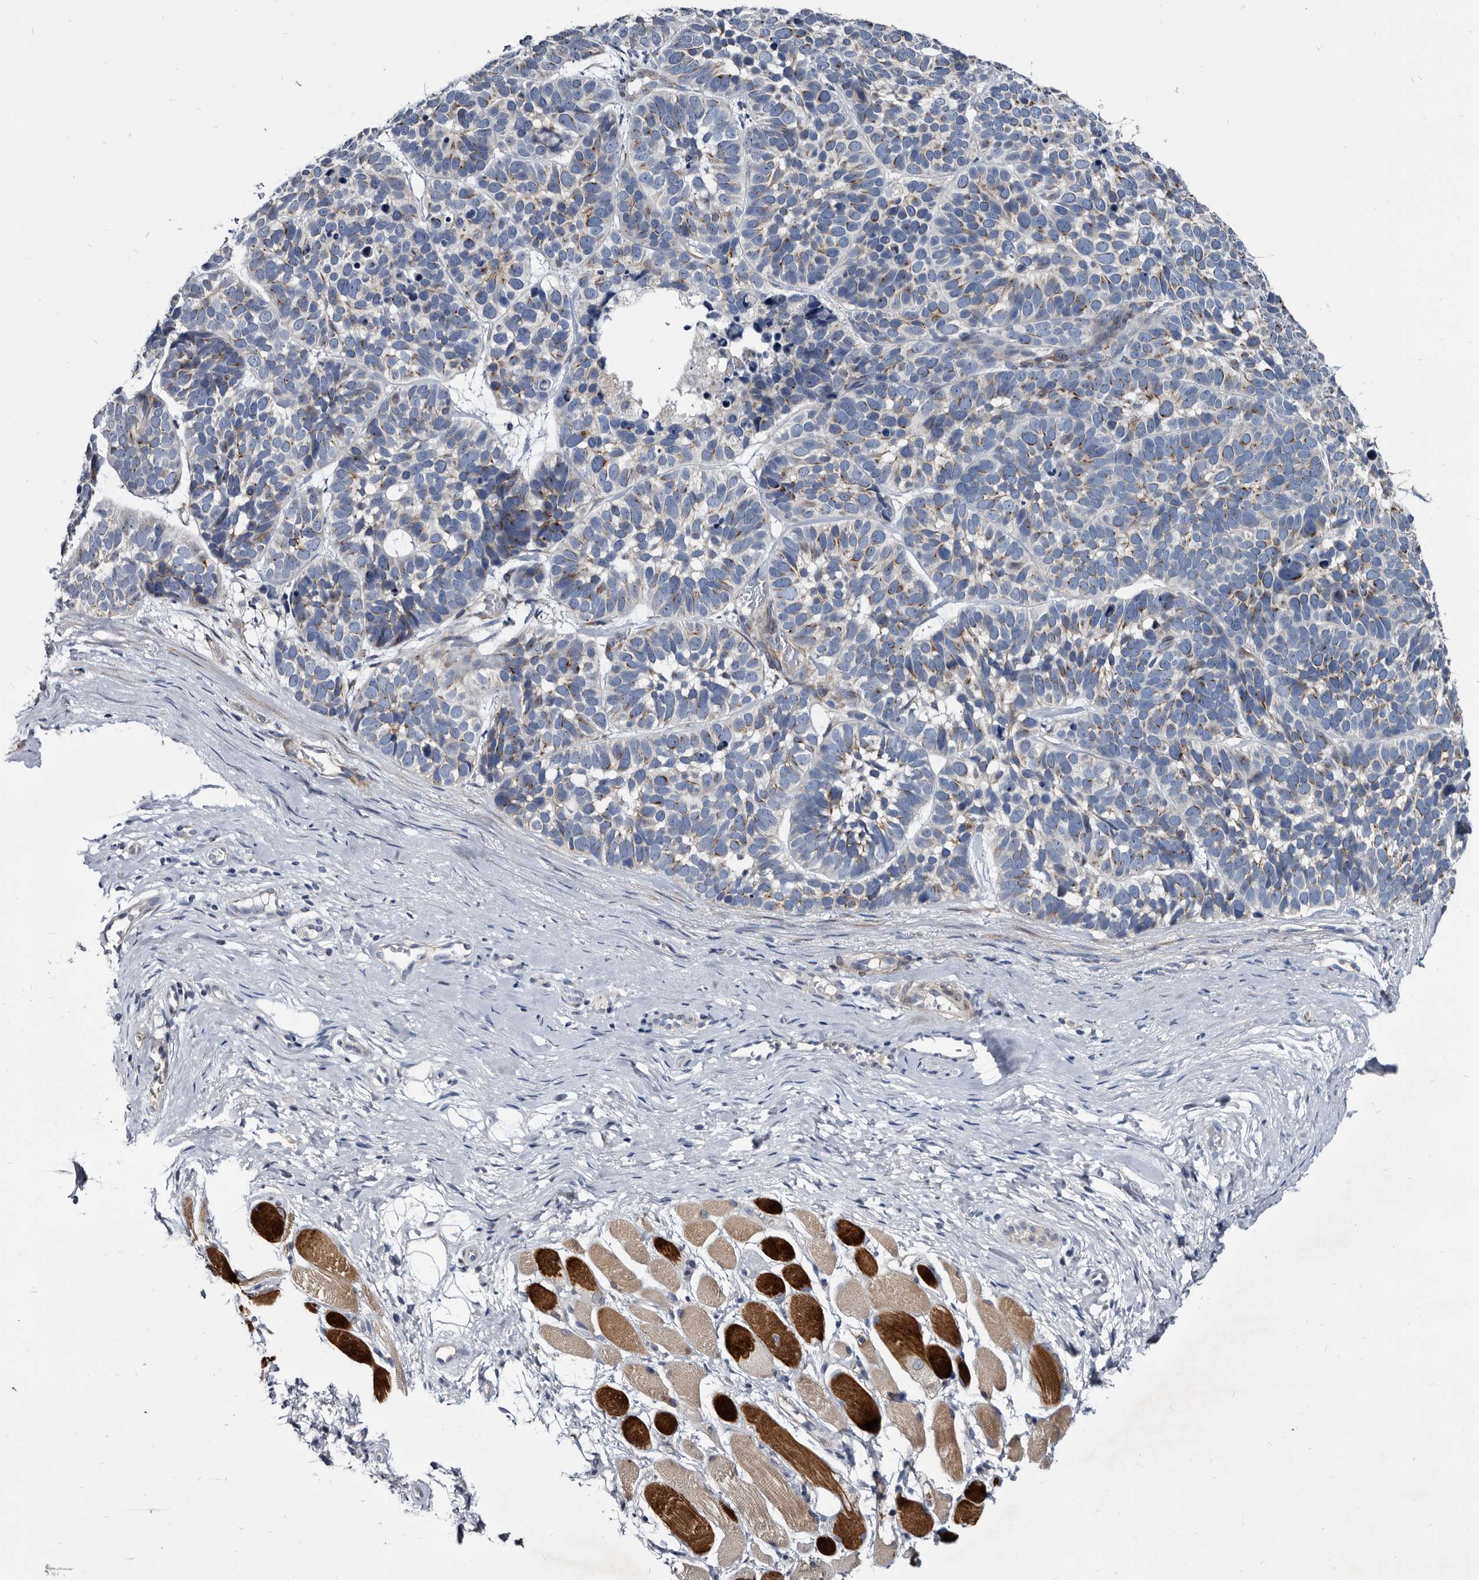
{"staining": {"intensity": "moderate", "quantity": "25%-75%", "location": "cytoplasmic/membranous"}, "tissue": "skin cancer", "cell_type": "Tumor cells", "image_type": "cancer", "snomed": [{"axis": "morphology", "description": "Basal cell carcinoma"}, {"axis": "topography", "description": "Skin"}], "caption": "This histopathology image reveals skin basal cell carcinoma stained with immunohistochemistry (IHC) to label a protein in brown. The cytoplasmic/membranous of tumor cells show moderate positivity for the protein. Nuclei are counter-stained blue.", "gene": "PRSS8", "patient": {"sex": "male", "age": 62}}